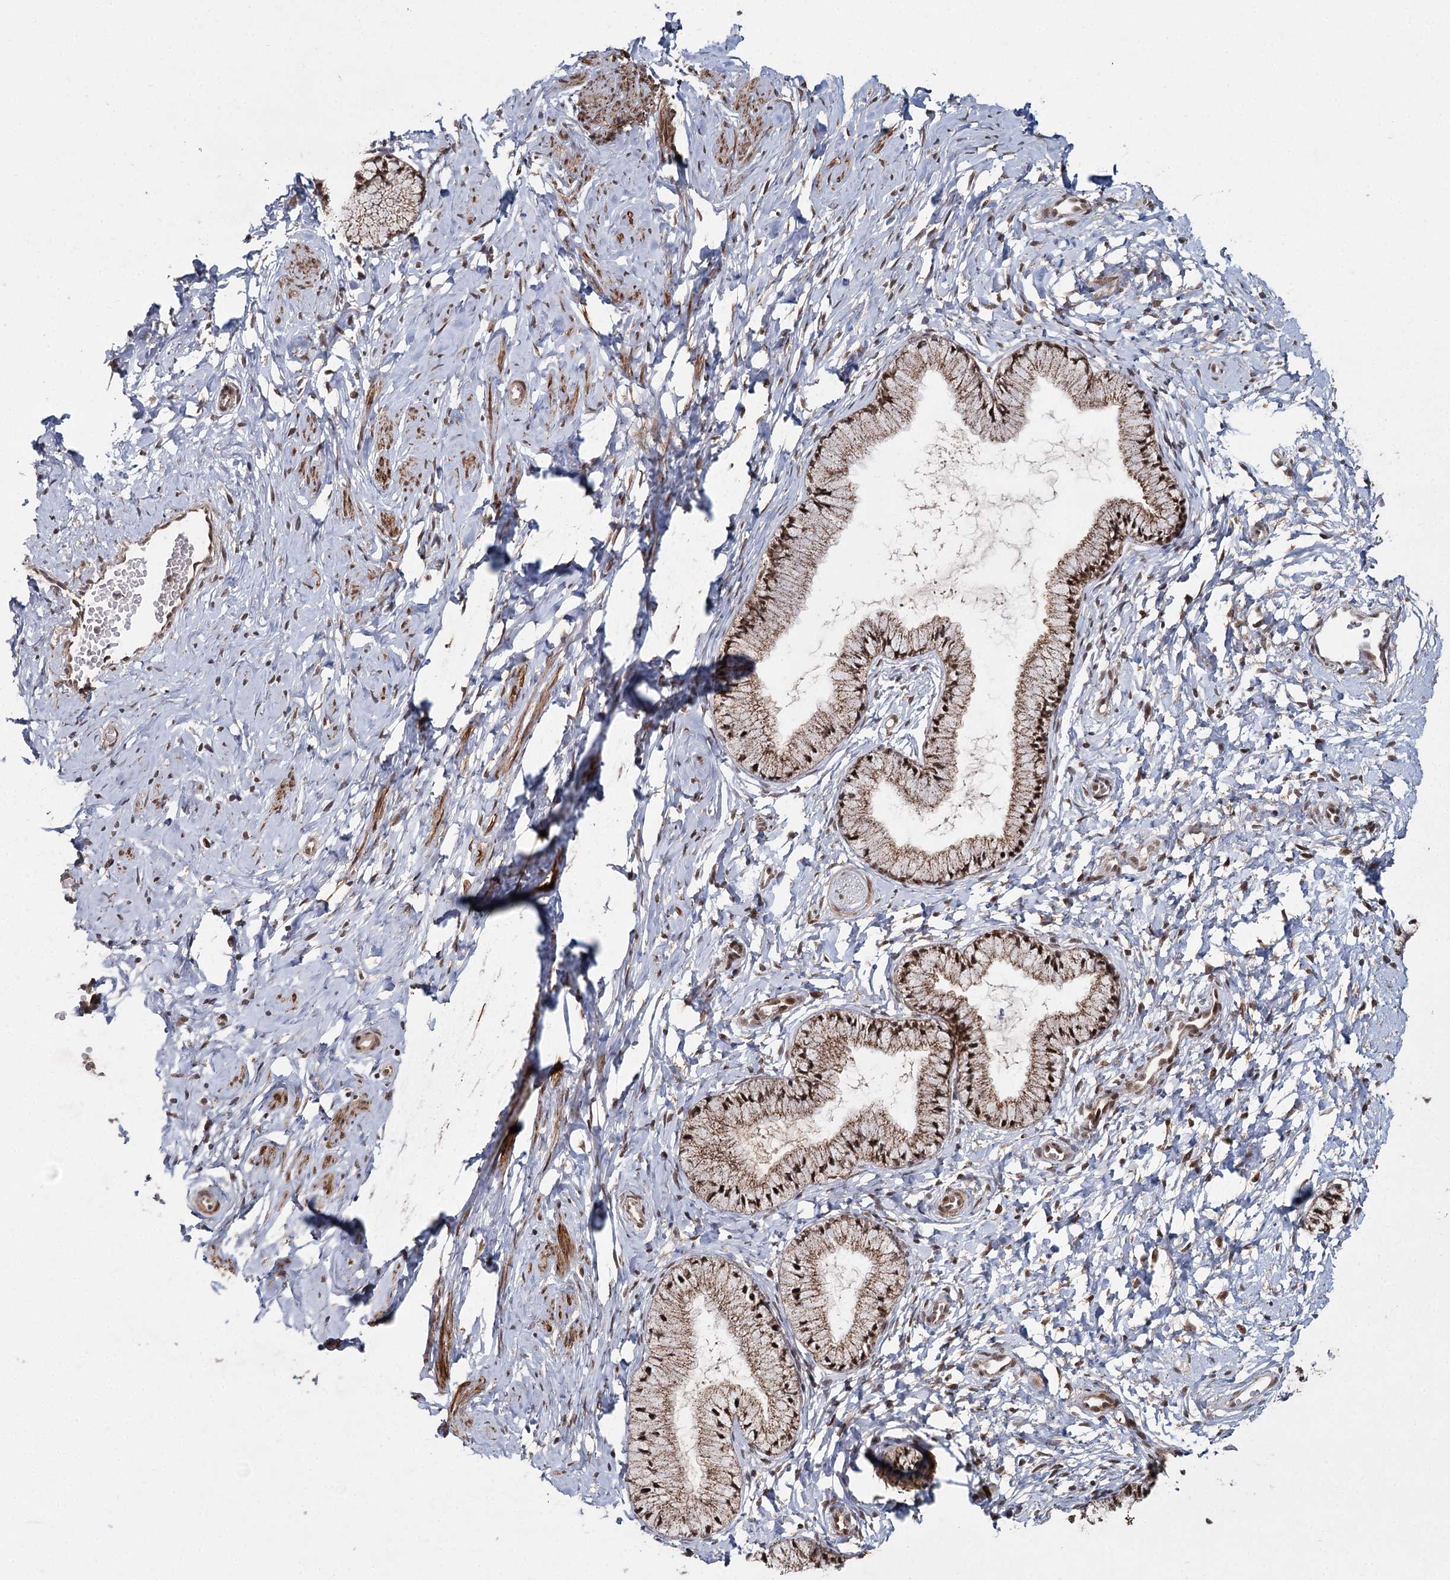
{"staining": {"intensity": "moderate", "quantity": ">75%", "location": "cytoplasmic/membranous,nuclear"}, "tissue": "cervix", "cell_type": "Glandular cells", "image_type": "normal", "snomed": [{"axis": "morphology", "description": "Normal tissue, NOS"}, {"axis": "topography", "description": "Cervix"}], "caption": "Immunohistochemistry (IHC) micrograph of unremarkable cervix: human cervix stained using immunohistochemistry reveals medium levels of moderate protein expression localized specifically in the cytoplasmic/membranous,nuclear of glandular cells, appearing as a cytoplasmic/membranous,nuclear brown color.", "gene": "ZCCHC24", "patient": {"sex": "female", "age": 33}}